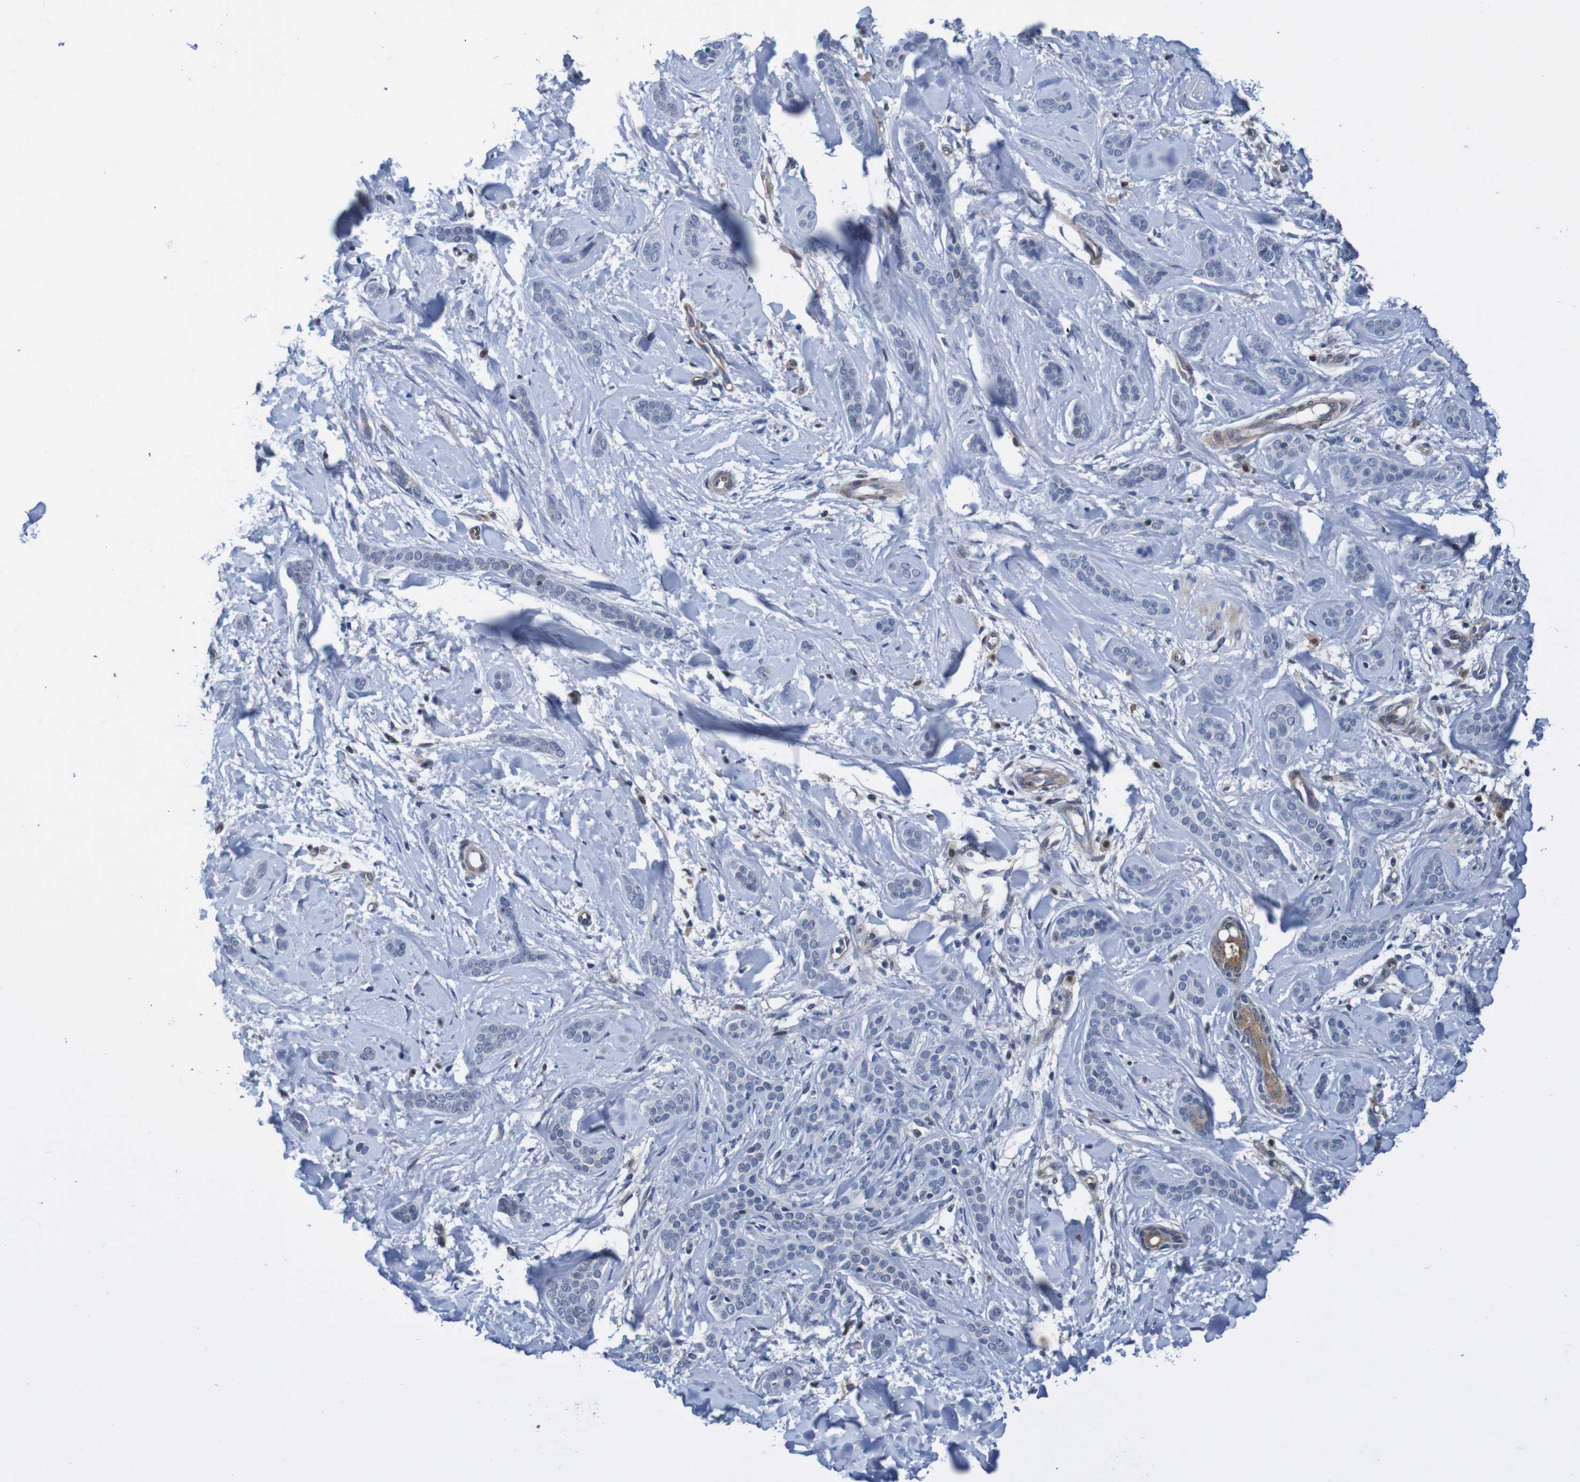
{"staining": {"intensity": "negative", "quantity": "none", "location": "none"}, "tissue": "skin cancer", "cell_type": "Tumor cells", "image_type": "cancer", "snomed": [{"axis": "morphology", "description": "Basal cell carcinoma"}, {"axis": "morphology", "description": "Adnexal tumor, benign"}, {"axis": "topography", "description": "Skin"}], "caption": "This is an immunohistochemistry photomicrograph of human skin benign adnexal tumor. There is no positivity in tumor cells.", "gene": "CPED1", "patient": {"sex": "female", "age": 42}}